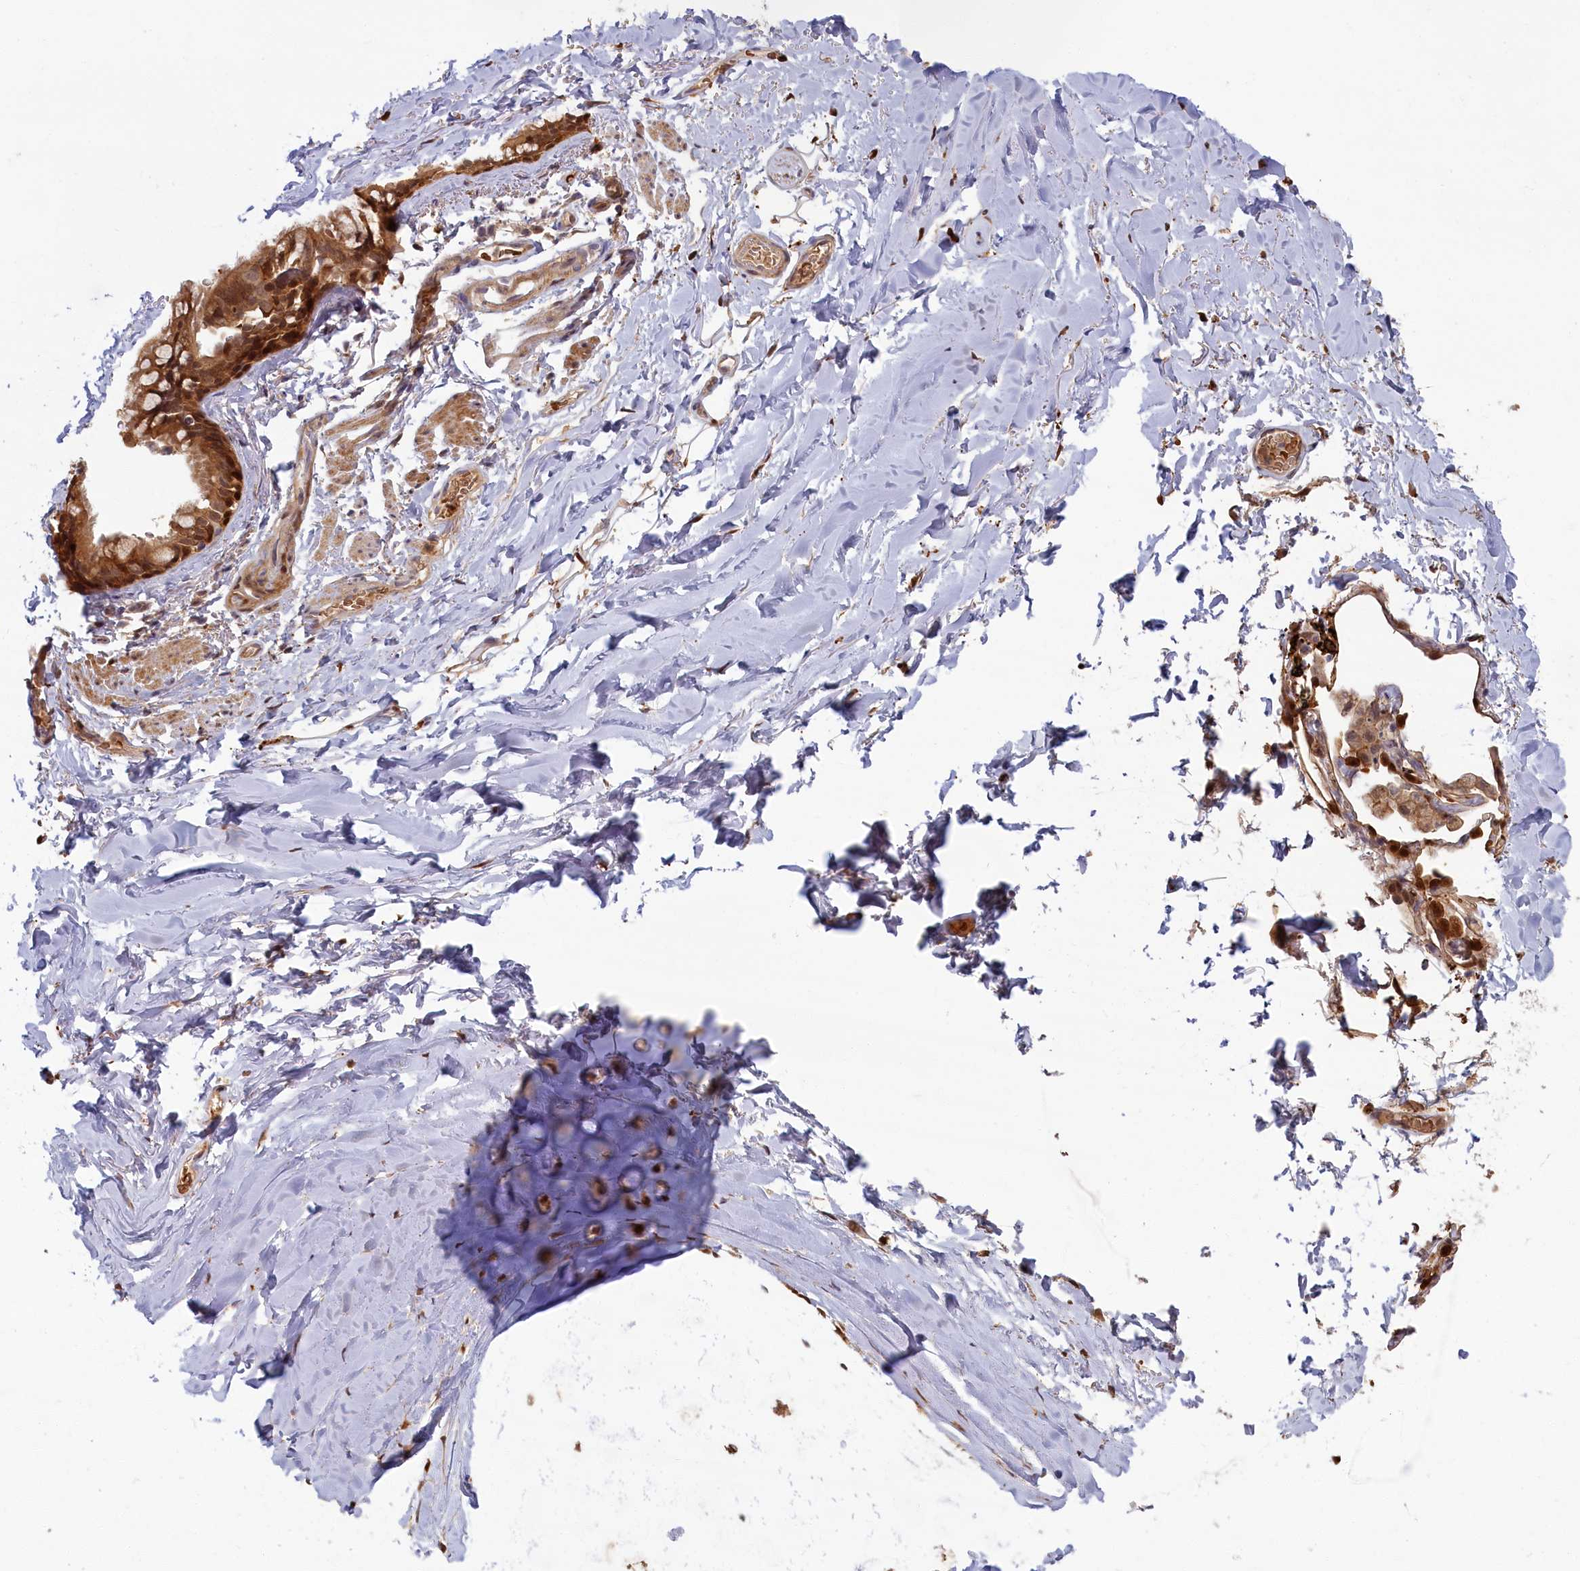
{"staining": {"intensity": "strong", "quantity": ">75%", "location": "cytoplasmic/membranous,nuclear"}, "tissue": "adipose tissue", "cell_type": "Adipocytes", "image_type": "normal", "snomed": [{"axis": "morphology", "description": "Normal tissue, NOS"}, {"axis": "topography", "description": "Lymph node"}, {"axis": "topography", "description": "Bronchus"}], "caption": "IHC (DAB) staining of normal human adipose tissue demonstrates strong cytoplasmic/membranous,nuclear protein staining in approximately >75% of adipocytes. (IHC, brightfield microscopy, high magnification).", "gene": "BLVRB", "patient": {"sex": "male", "age": 63}}